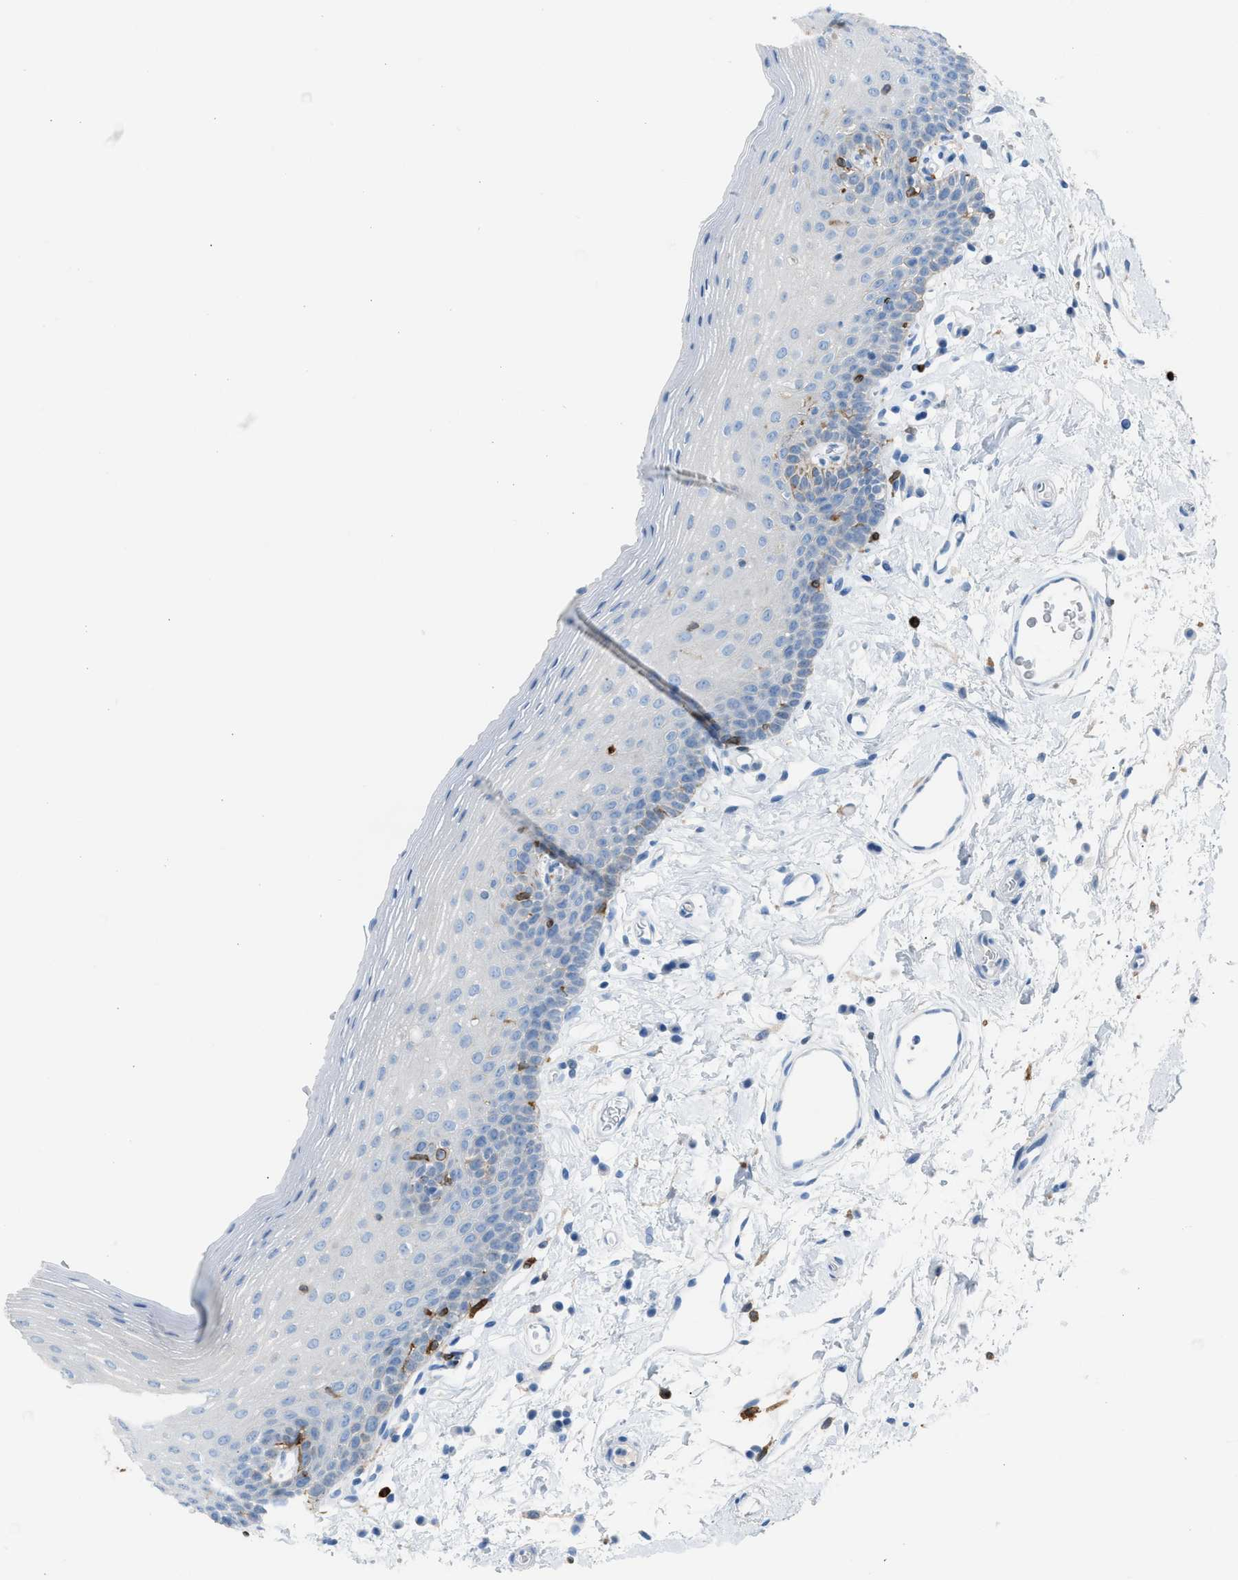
{"staining": {"intensity": "moderate", "quantity": "<25%", "location": "cytoplasmic/membranous"}, "tissue": "oral mucosa", "cell_type": "Squamous epithelial cells", "image_type": "normal", "snomed": [{"axis": "morphology", "description": "Normal tissue, NOS"}, {"axis": "topography", "description": "Oral tissue"}], "caption": "Immunohistochemical staining of benign human oral mucosa reveals moderate cytoplasmic/membranous protein staining in about <25% of squamous epithelial cells. The staining was performed using DAB to visualize the protein expression in brown, while the nuclei were stained in blue with hematoxylin (Magnification: 20x).", "gene": "CLEC10A", "patient": {"sex": "male", "age": 66}}